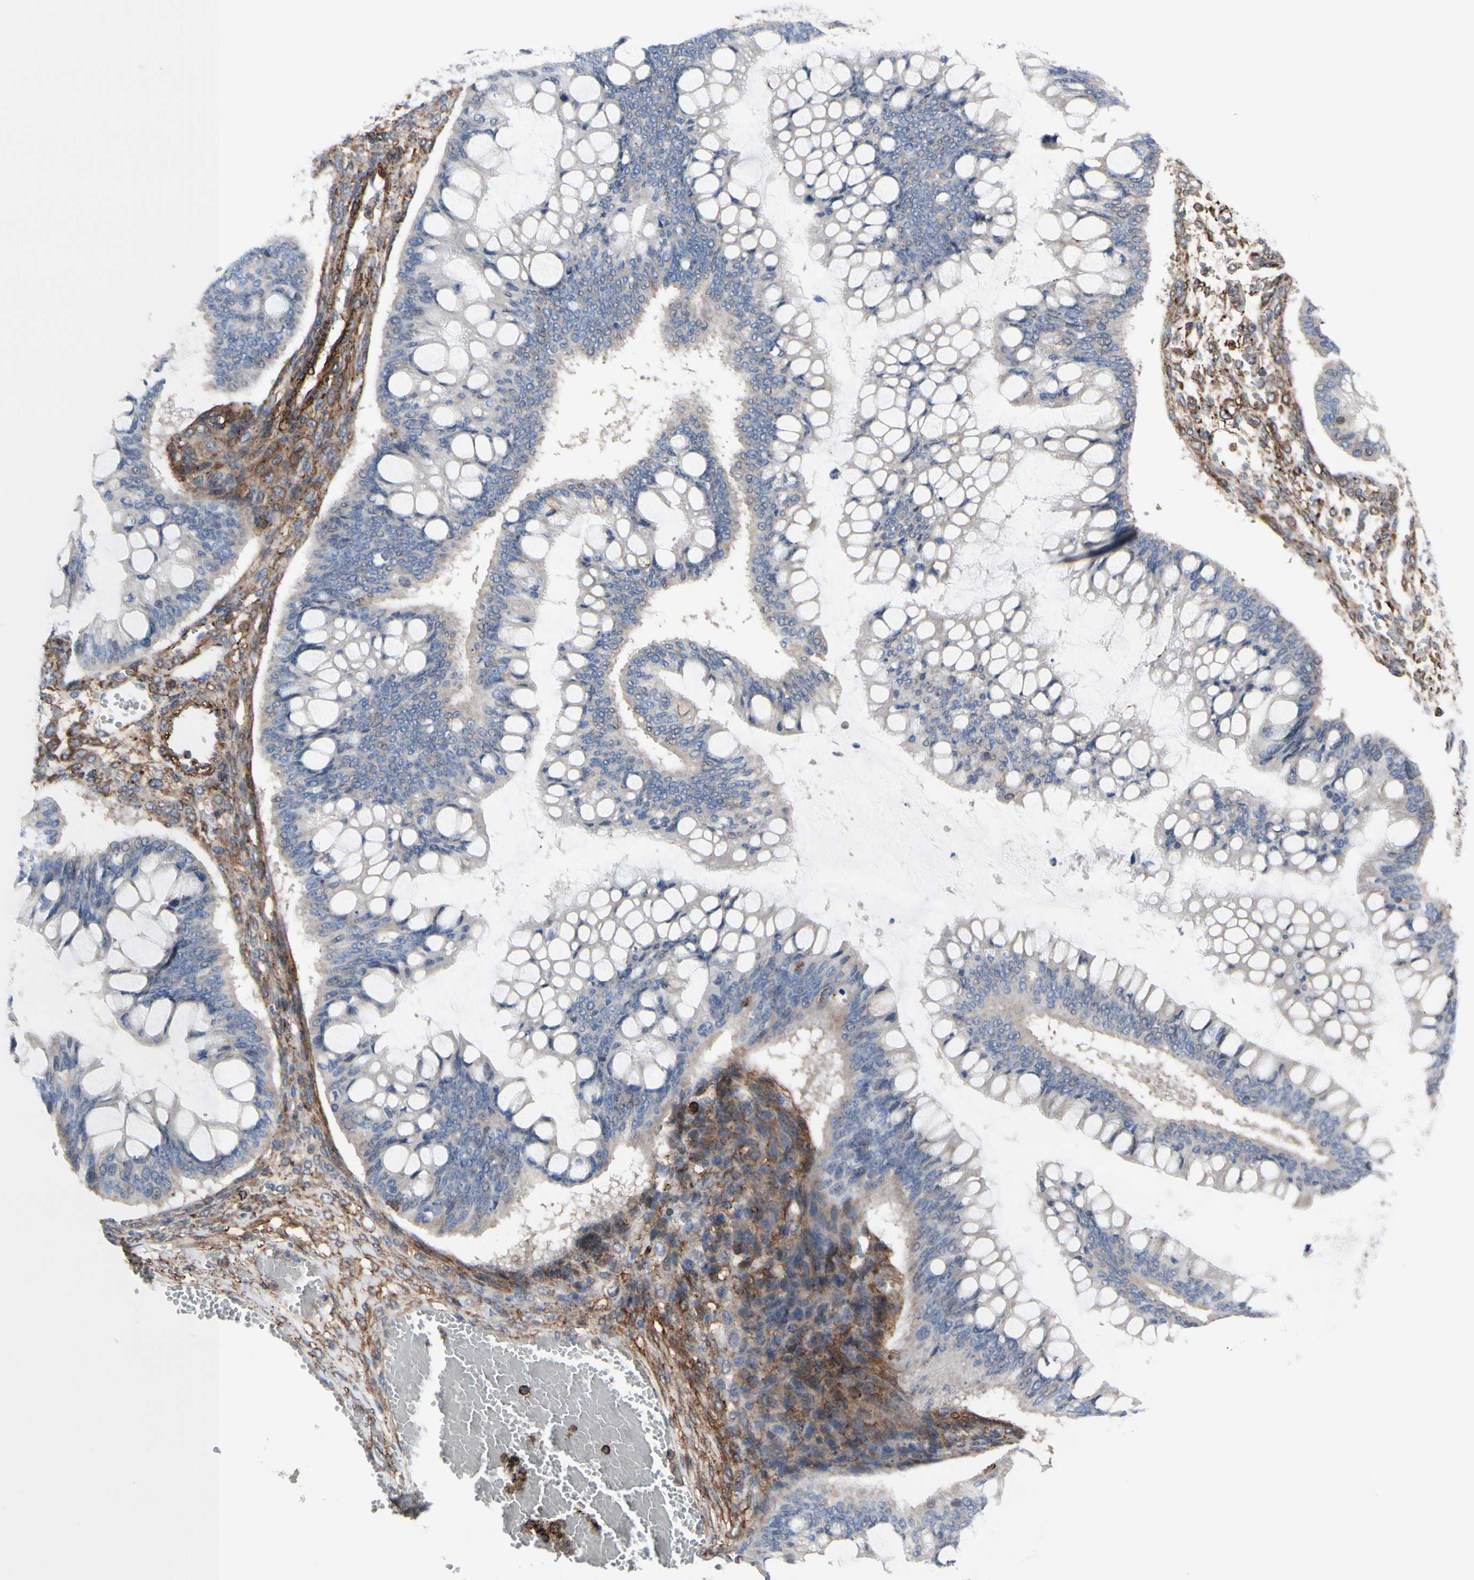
{"staining": {"intensity": "weak", "quantity": "25%-75%", "location": "cytoplasmic/membranous"}, "tissue": "ovarian cancer", "cell_type": "Tumor cells", "image_type": "cancer", "snomed": [{"axis": "morphology", "description": "Cystadenocarcinoma, mucinous, NOS"}, {"axis": "topography", "description": "Ovary"}], "caption": "High-power microscopy captured an immunohistochemistry micrograph of ovarian cancer, revealing weak cytoplasmic/membranous positivity in about 25%-75% of tumor cells. (brown staining indicates protein expression, while blue staining denotes nuclei).", "gene": "ANXA6", "patient": {"sex": "female", "age": 73}}